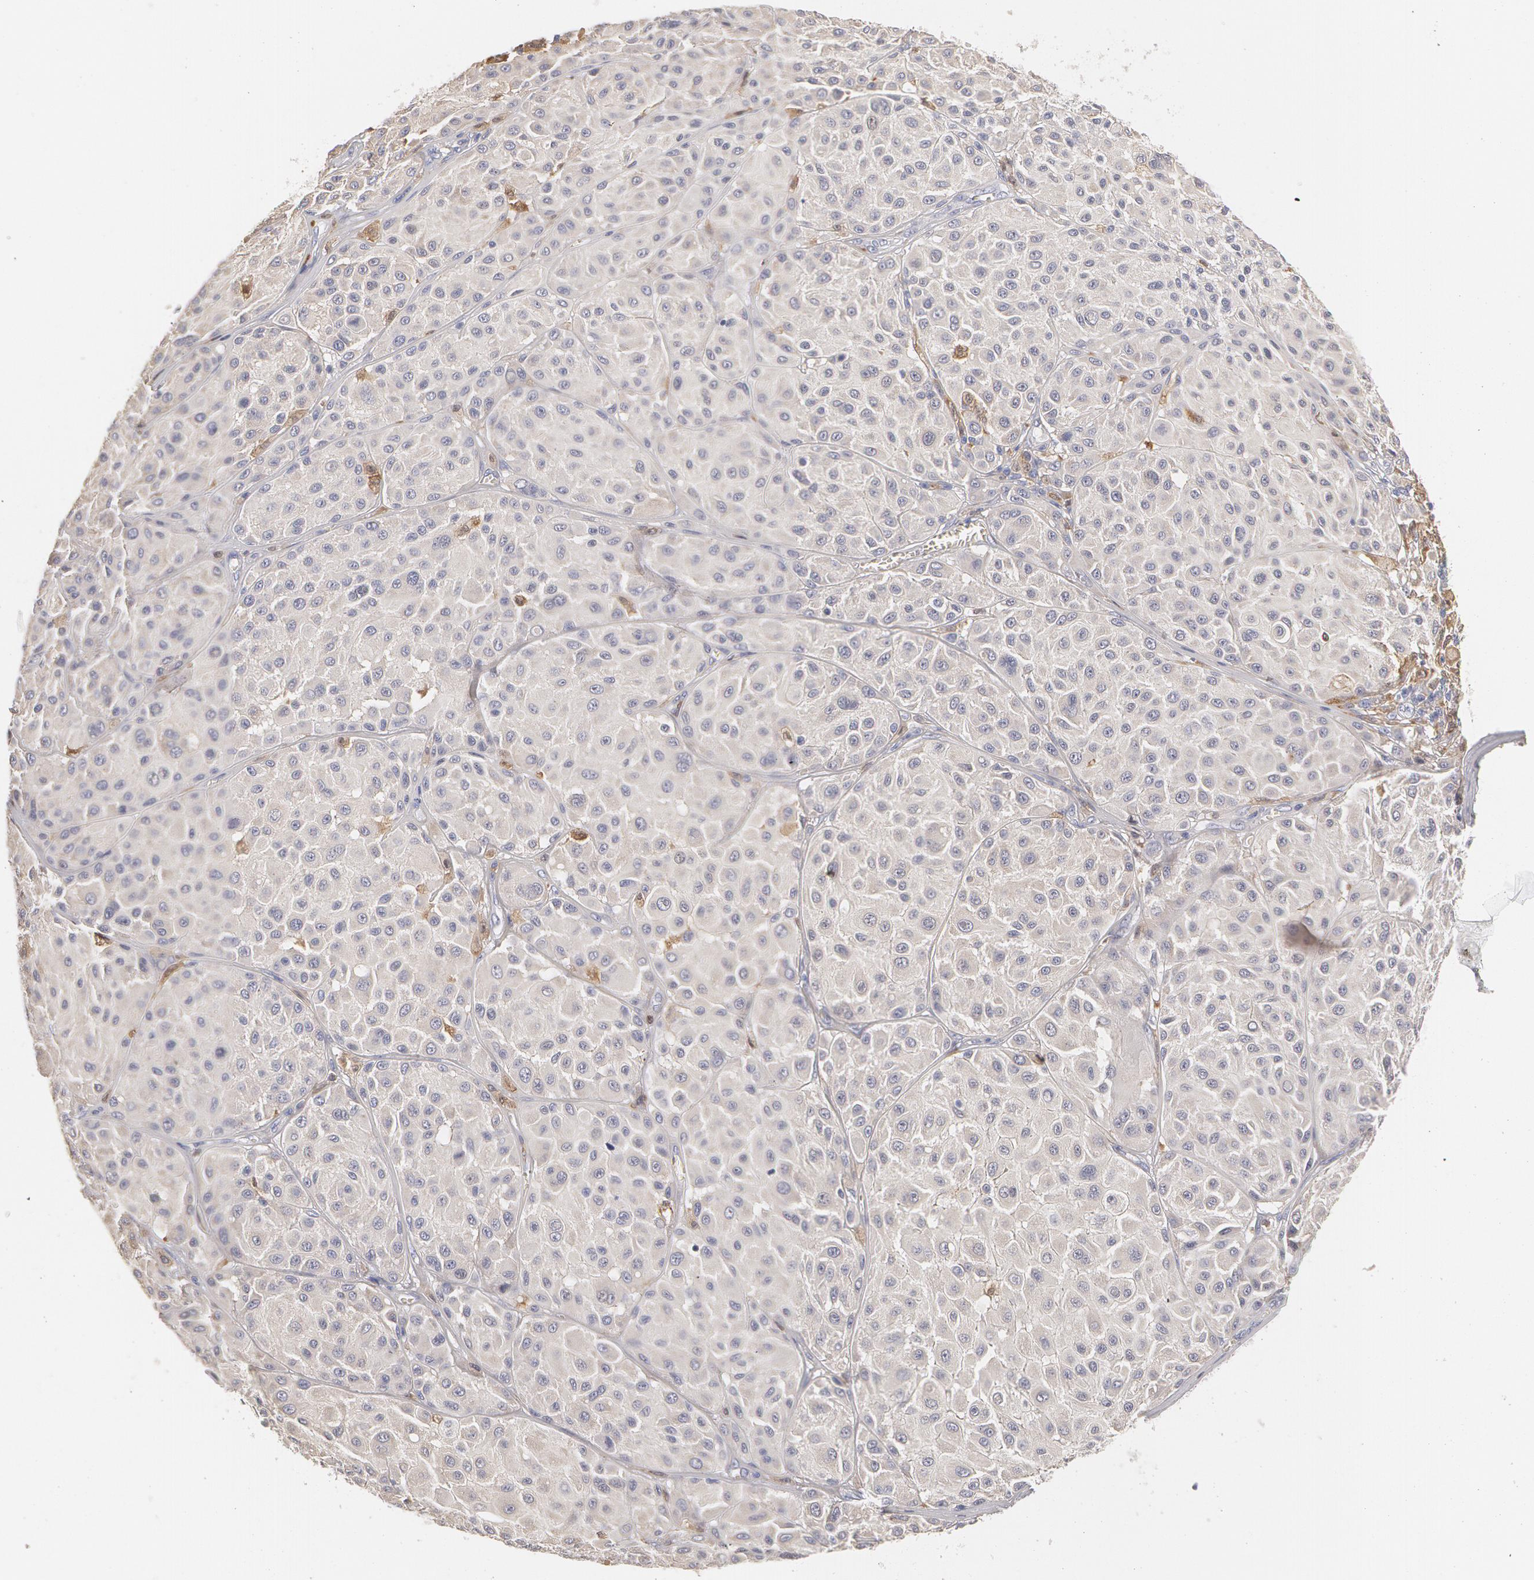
{"staining": {"intensity": "negative", "quantity": "none", "location": "none"}, "tissue": "melanoma", "cell_type": "Tumor cells", "image_type": "cancer", "snomed": [{"axis": "morphology", "description": "Malignant melanoma, NOS"}, {"axis": "topography", "description": "Skin"}], "caption": "IHC image of neoplastic tissue: malignant melanoma stained with DAB shows no significant protein expression in tumor cells.", "gene": "SYK", "patient": {"sex": "male", "age": 36}}